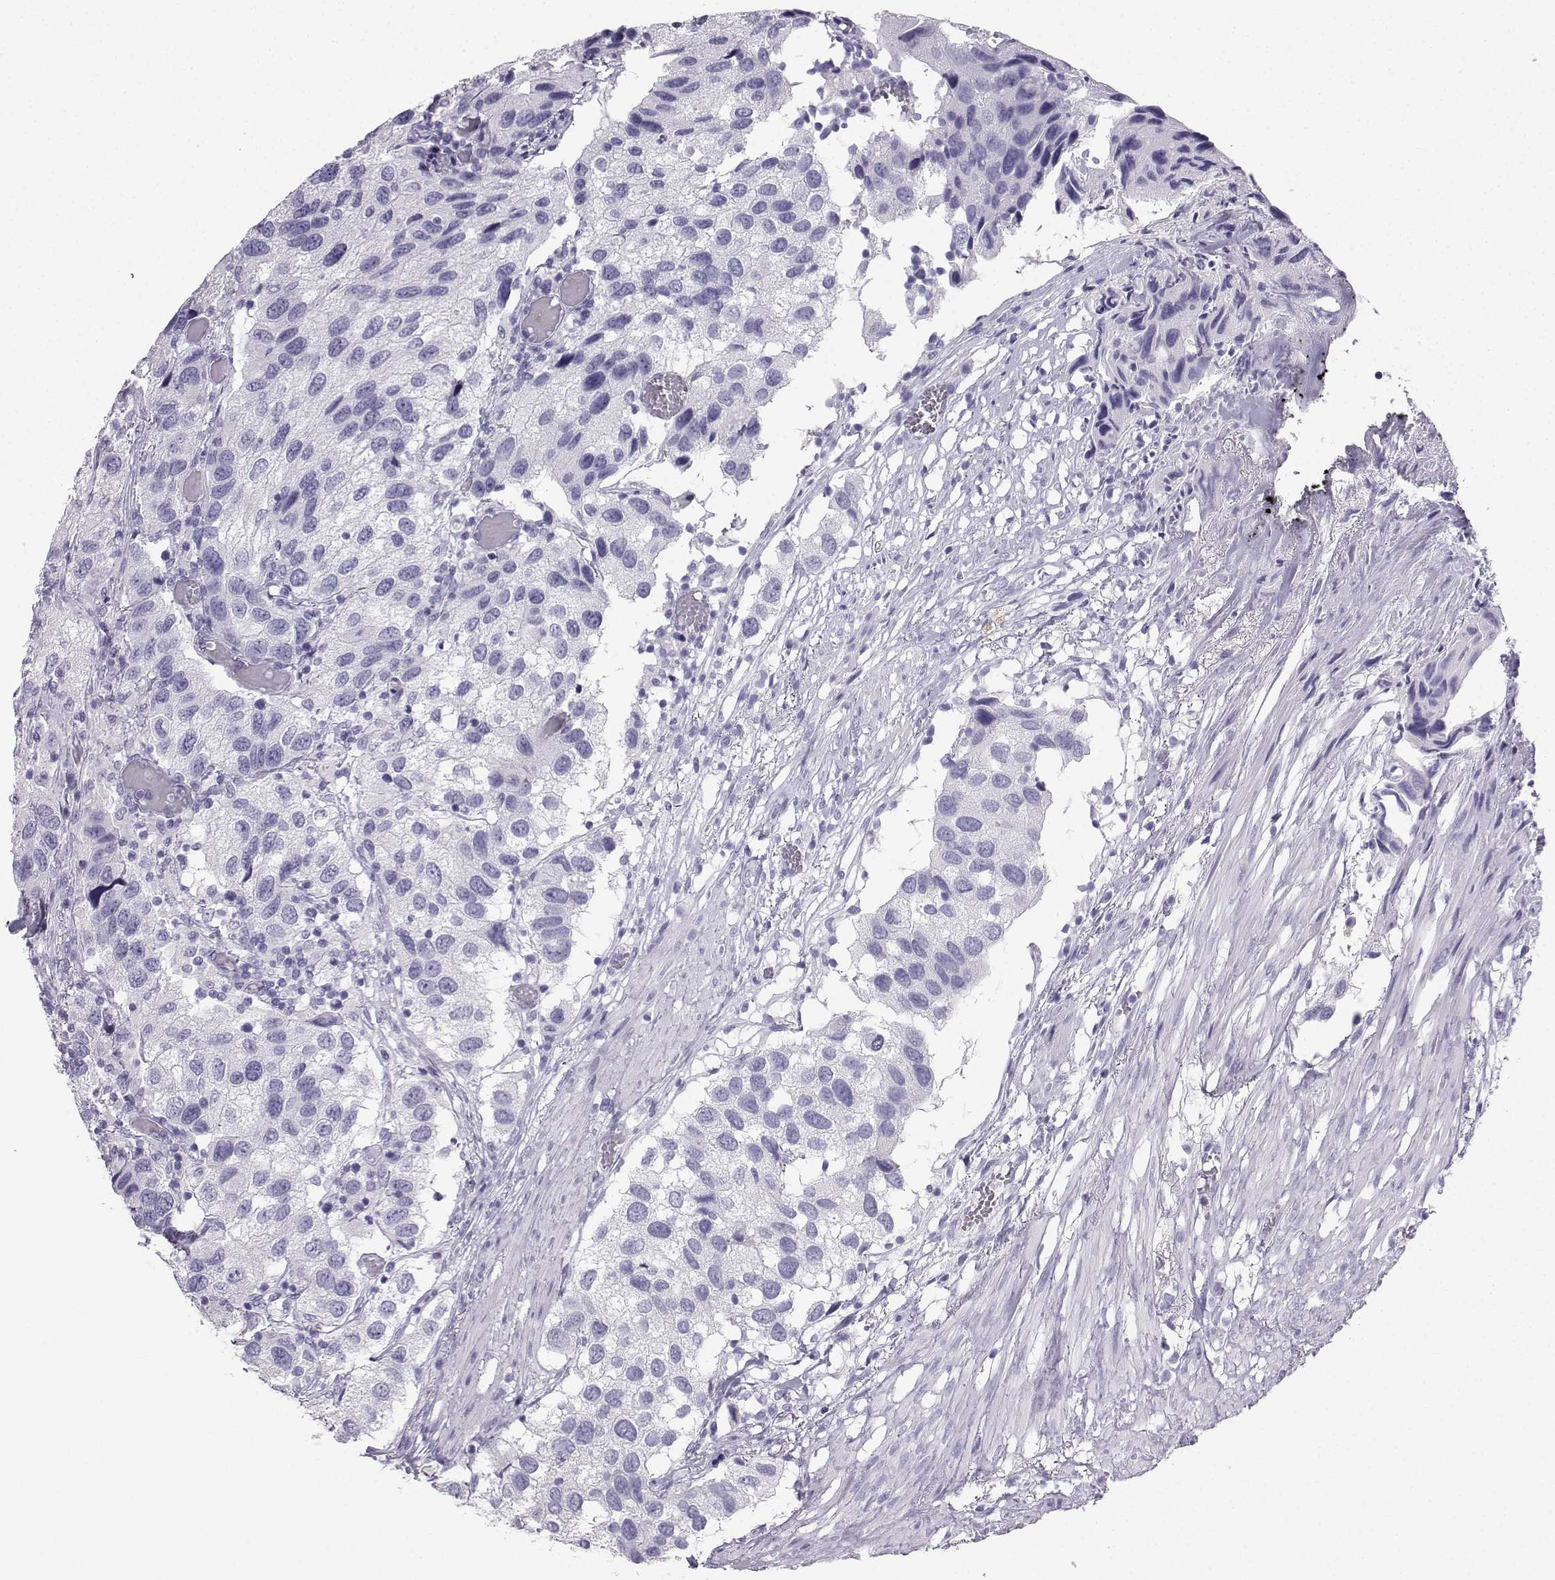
{"staining": {"intensity": "negative", "quantity": "none", "location": "none"}, "tissue": "urothelial cancer", "cell_type": "Tumor cells", "image_type": "cancer", "snomed": [{"axis": "morphology", "description": "Urothelial carcinoma, High grade"}, {"axis": "topography", "description": "Urinary bladder"}], "caption": "Immunohistochemistry micrograph of urothelial cancer stained for a protein (brown), which displays no positivity in tumor cells.", "gene": "IQCD", "patient": {"sex": "male", "age": 79}}